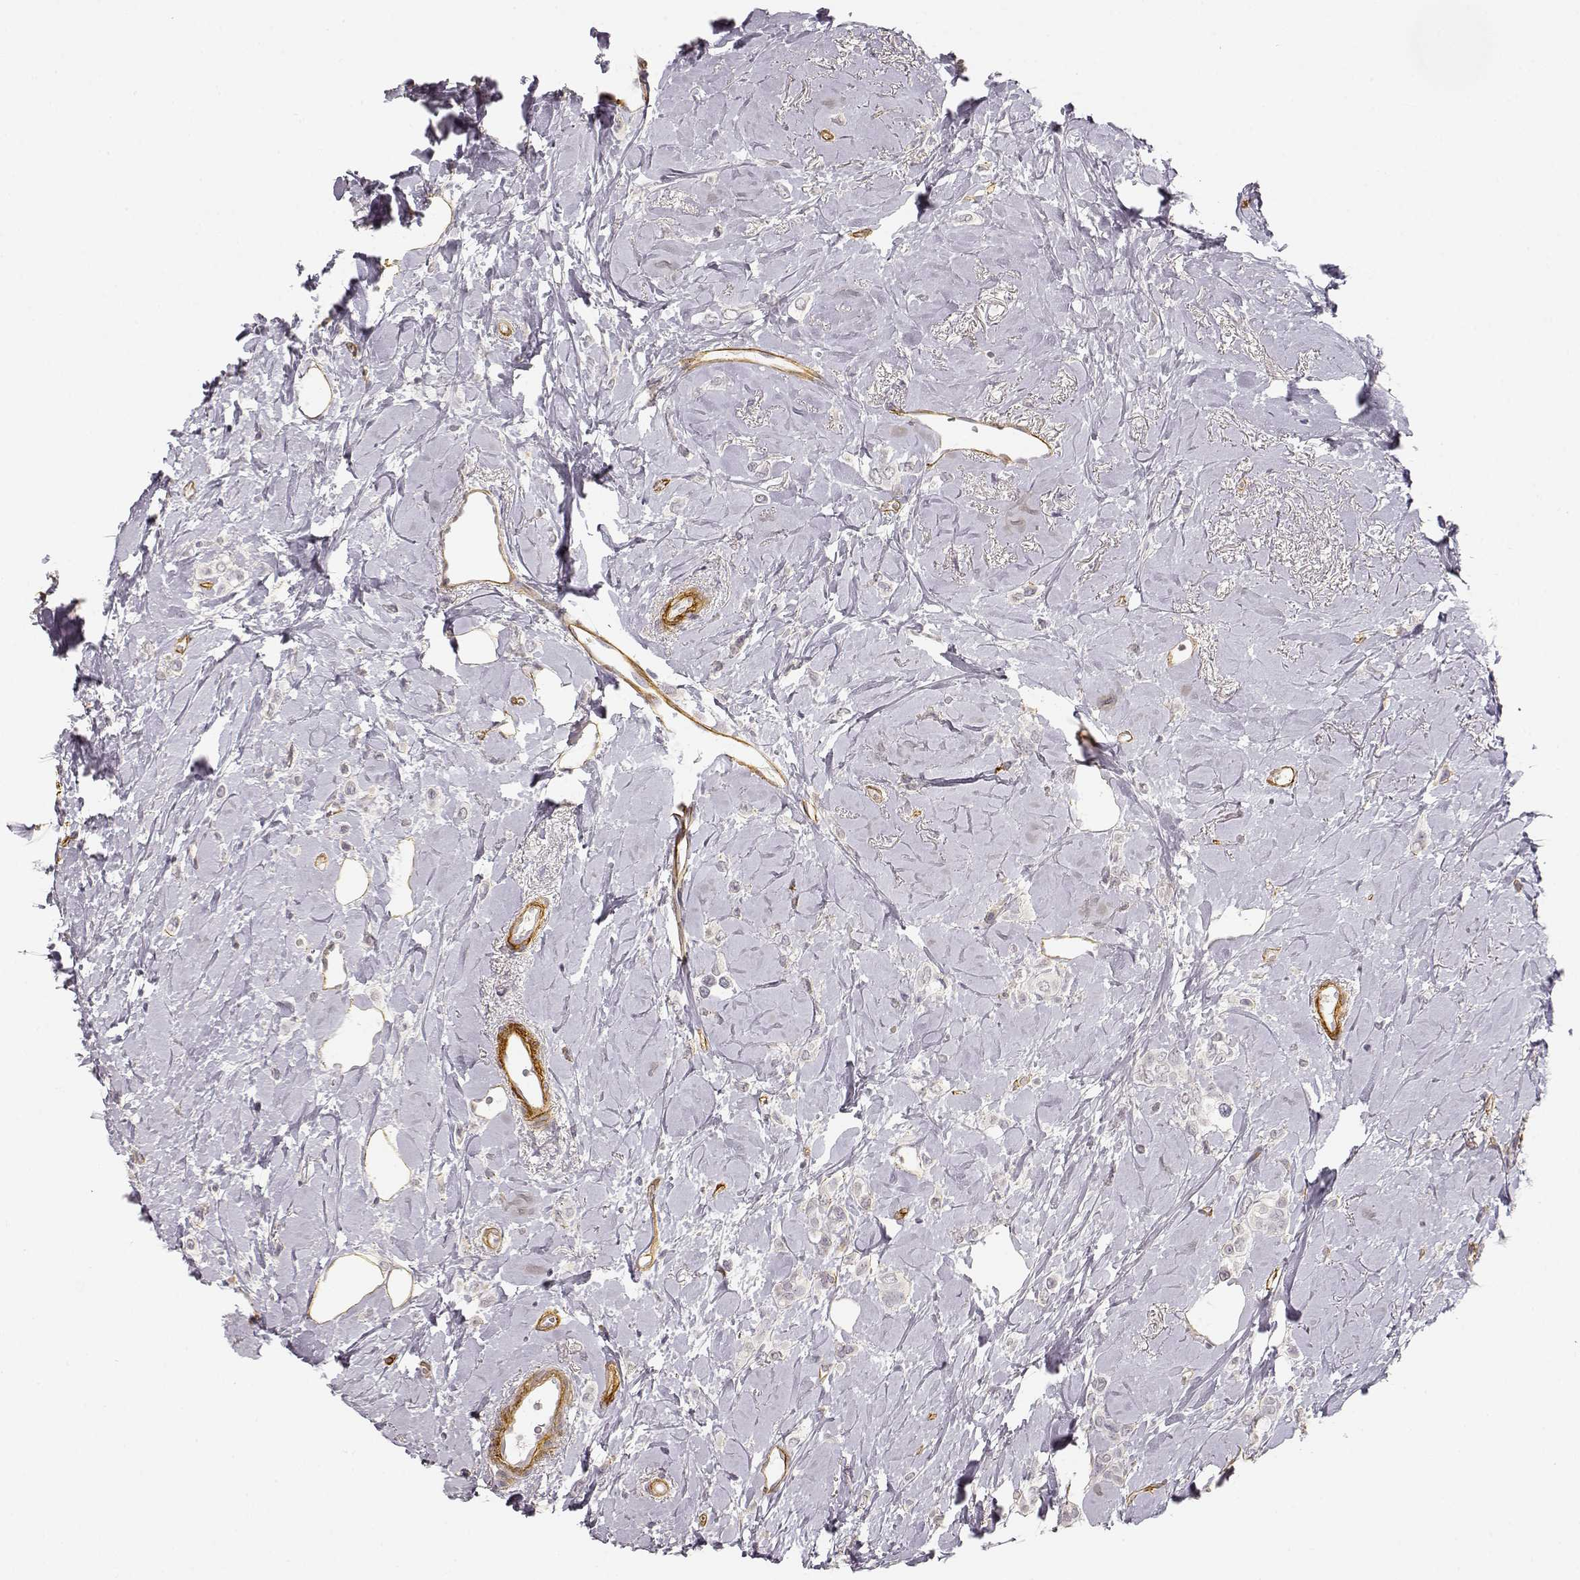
{"staining": {"intensity": "negative", "quantity": "none", "location": "none"}, "tissue": "breast cancer", "cell_type": "Tumor cells", "image_type": "cancer", "snomed": [{"axis": "morphology", "description": "Lobular carcinoma"}, {"axis": "topography", "description": "Breast"}], "caption": "Human breast cancer (lobular carcinoma) stained for a protein using immunohistochemistry demonstrates no expression in tumor cells.", "gene": "LAMA4", "patient": {"sex": "female", "age": 66}}